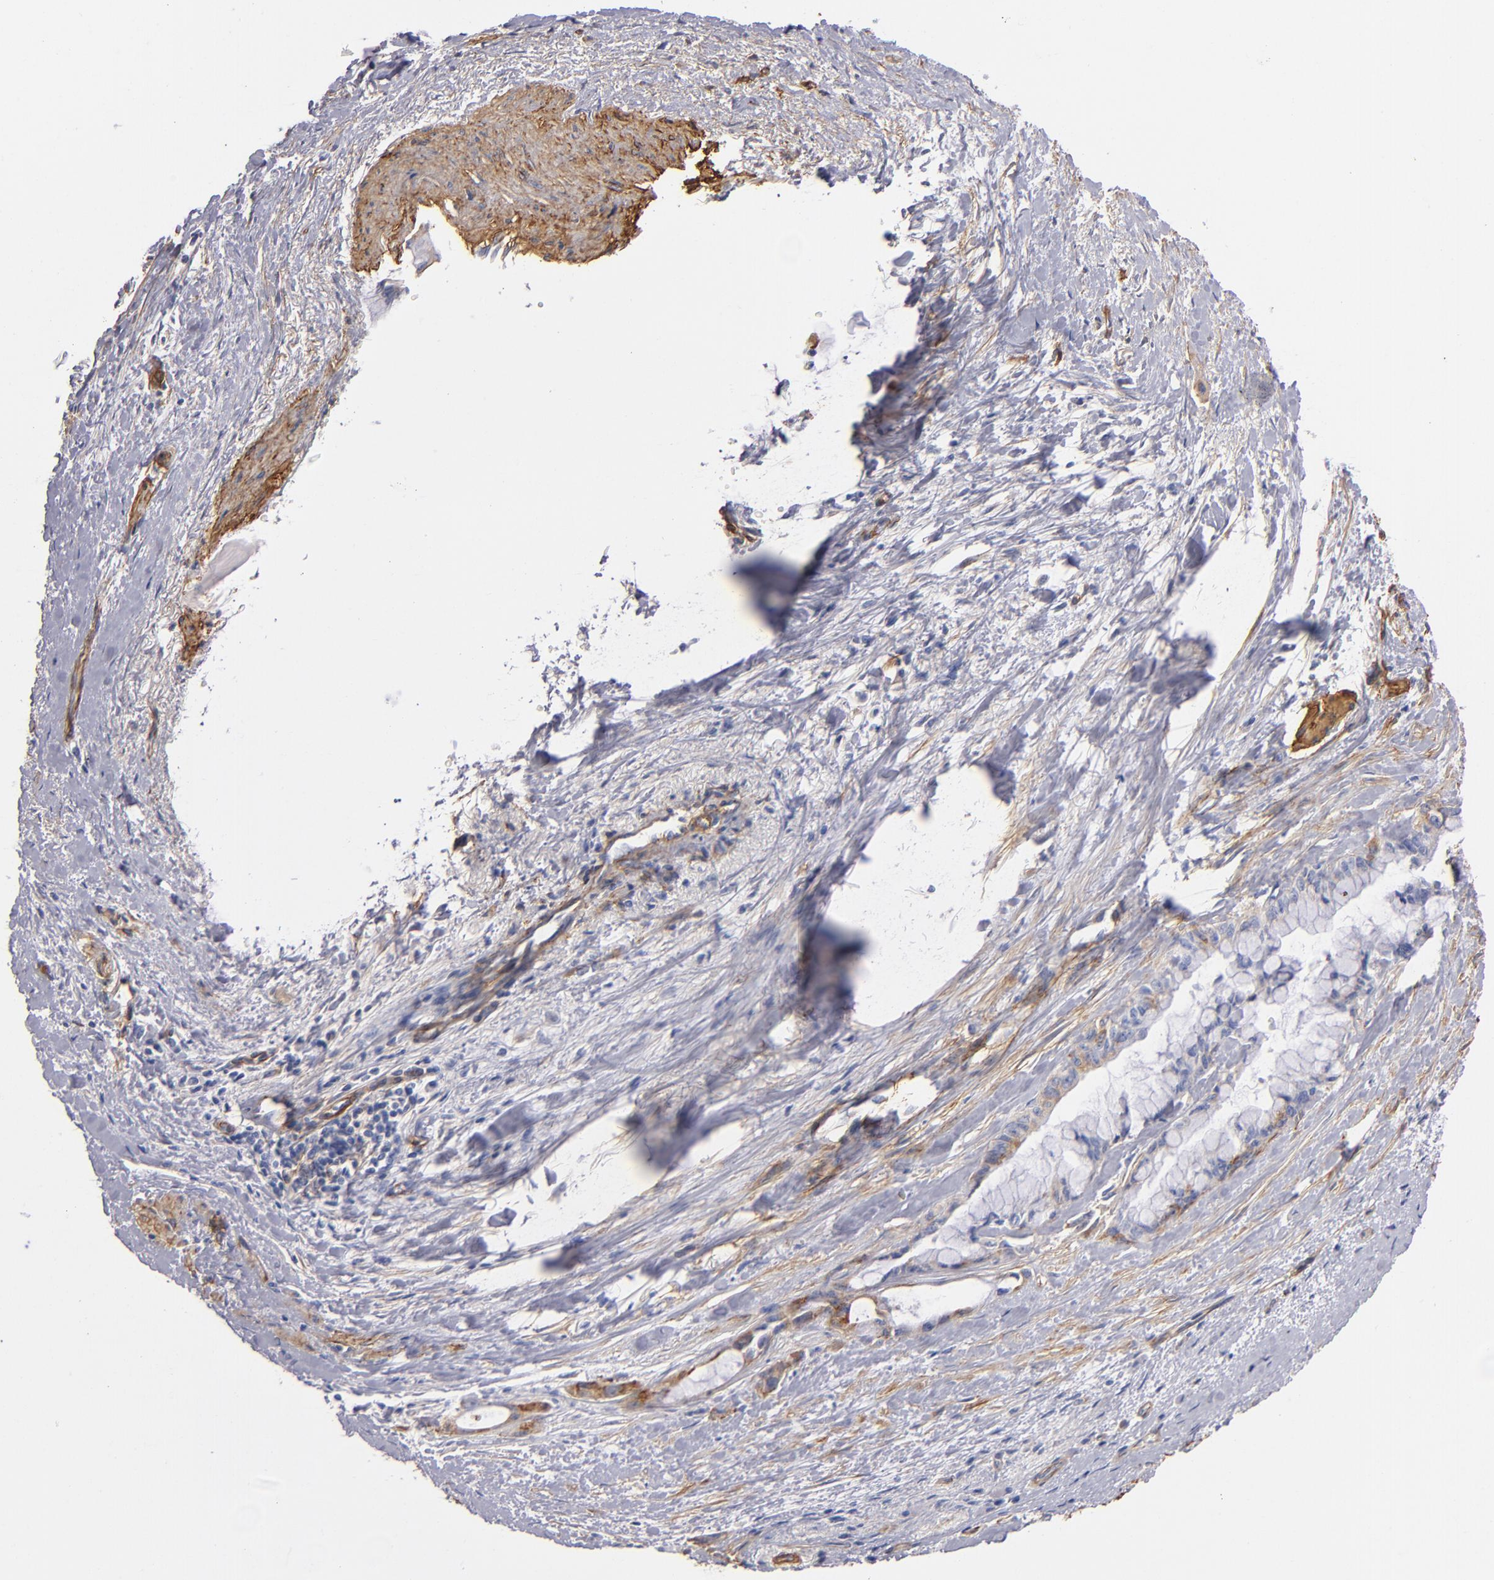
{"staining": {"intensity": "moderate", "quantity": ">75%", "location": "cytoplasmic/membranous"}, "tissue": "pancreatic cancer", "cell_type": "Tumor cells", "image_type": "cancer", "snomed": [{"axis": "morphology", "description": "Adenocarcinoma, NOS"}, {"axis": "topography", "description": "Pancreas"}], "caption": "Protein staining of pancreatic cancer tissue exhibits moderate cytoplasmic/membranous staining in about >75% of tumor cells.", "gene": "LAMC1", "patient": {"sex": "male", "age": 59}}